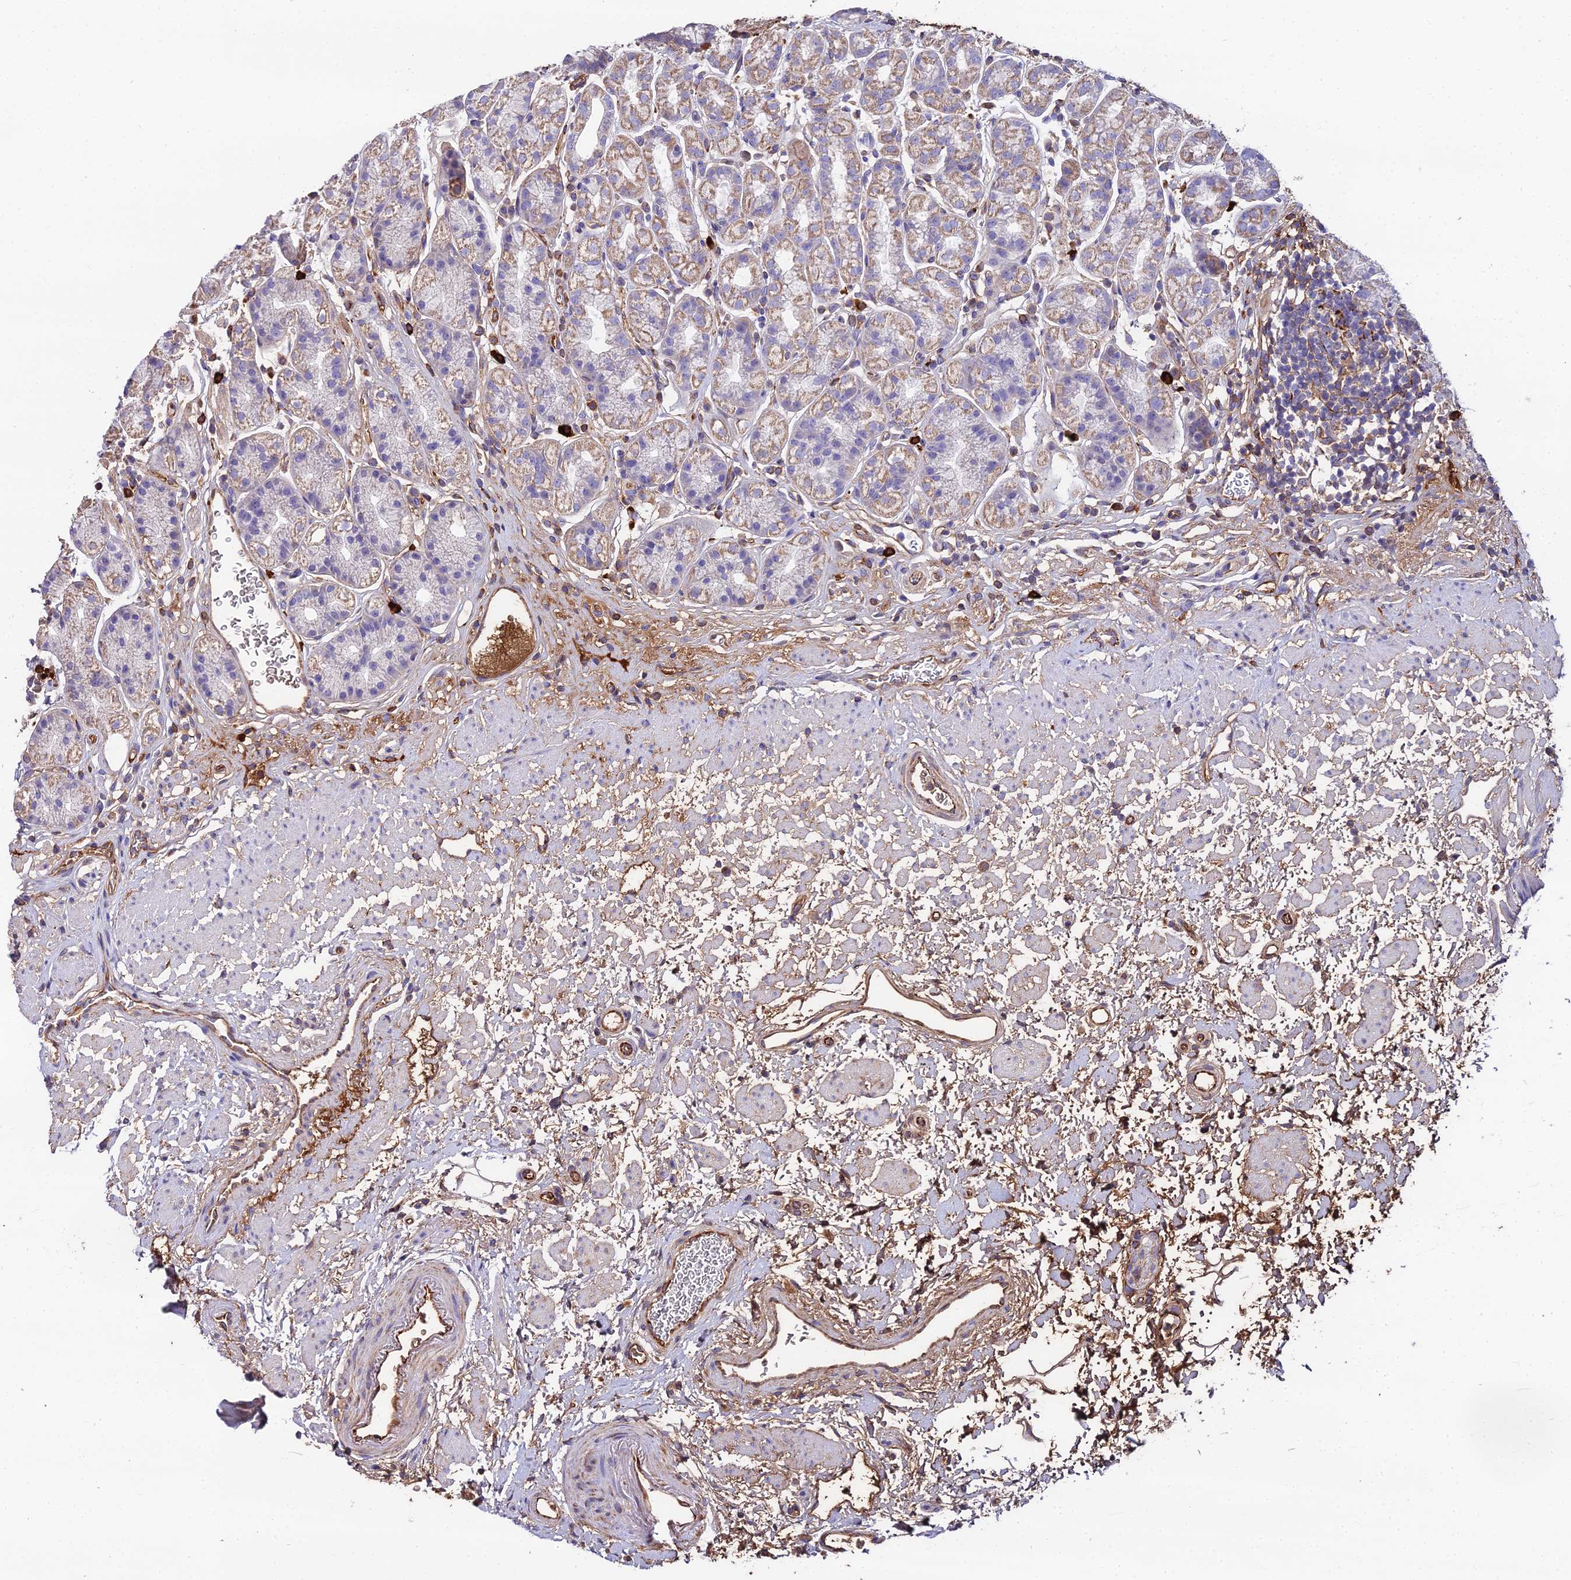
{"staining": {"intensity": "moderate", "quantity": "<25%", "location": "cytoplasmic/membranous"}, "tissue": "stomach", "cell_type": "Glandular cells", "image_type": "normal", "snomed": [{"axis": "morphology", "description": "Normal tissue, NOS"}, {"axis": "topography", "description": "Stomach"}], "caption": "An immunohistochemistry micrograph of normal tissue is shown. Protein staining in brown highlights moderate cytoplasmic/membranous positivity in stomach within glandular cells.", "gene": "BEX4", "patient": {"sex": "male", "age": 63}}